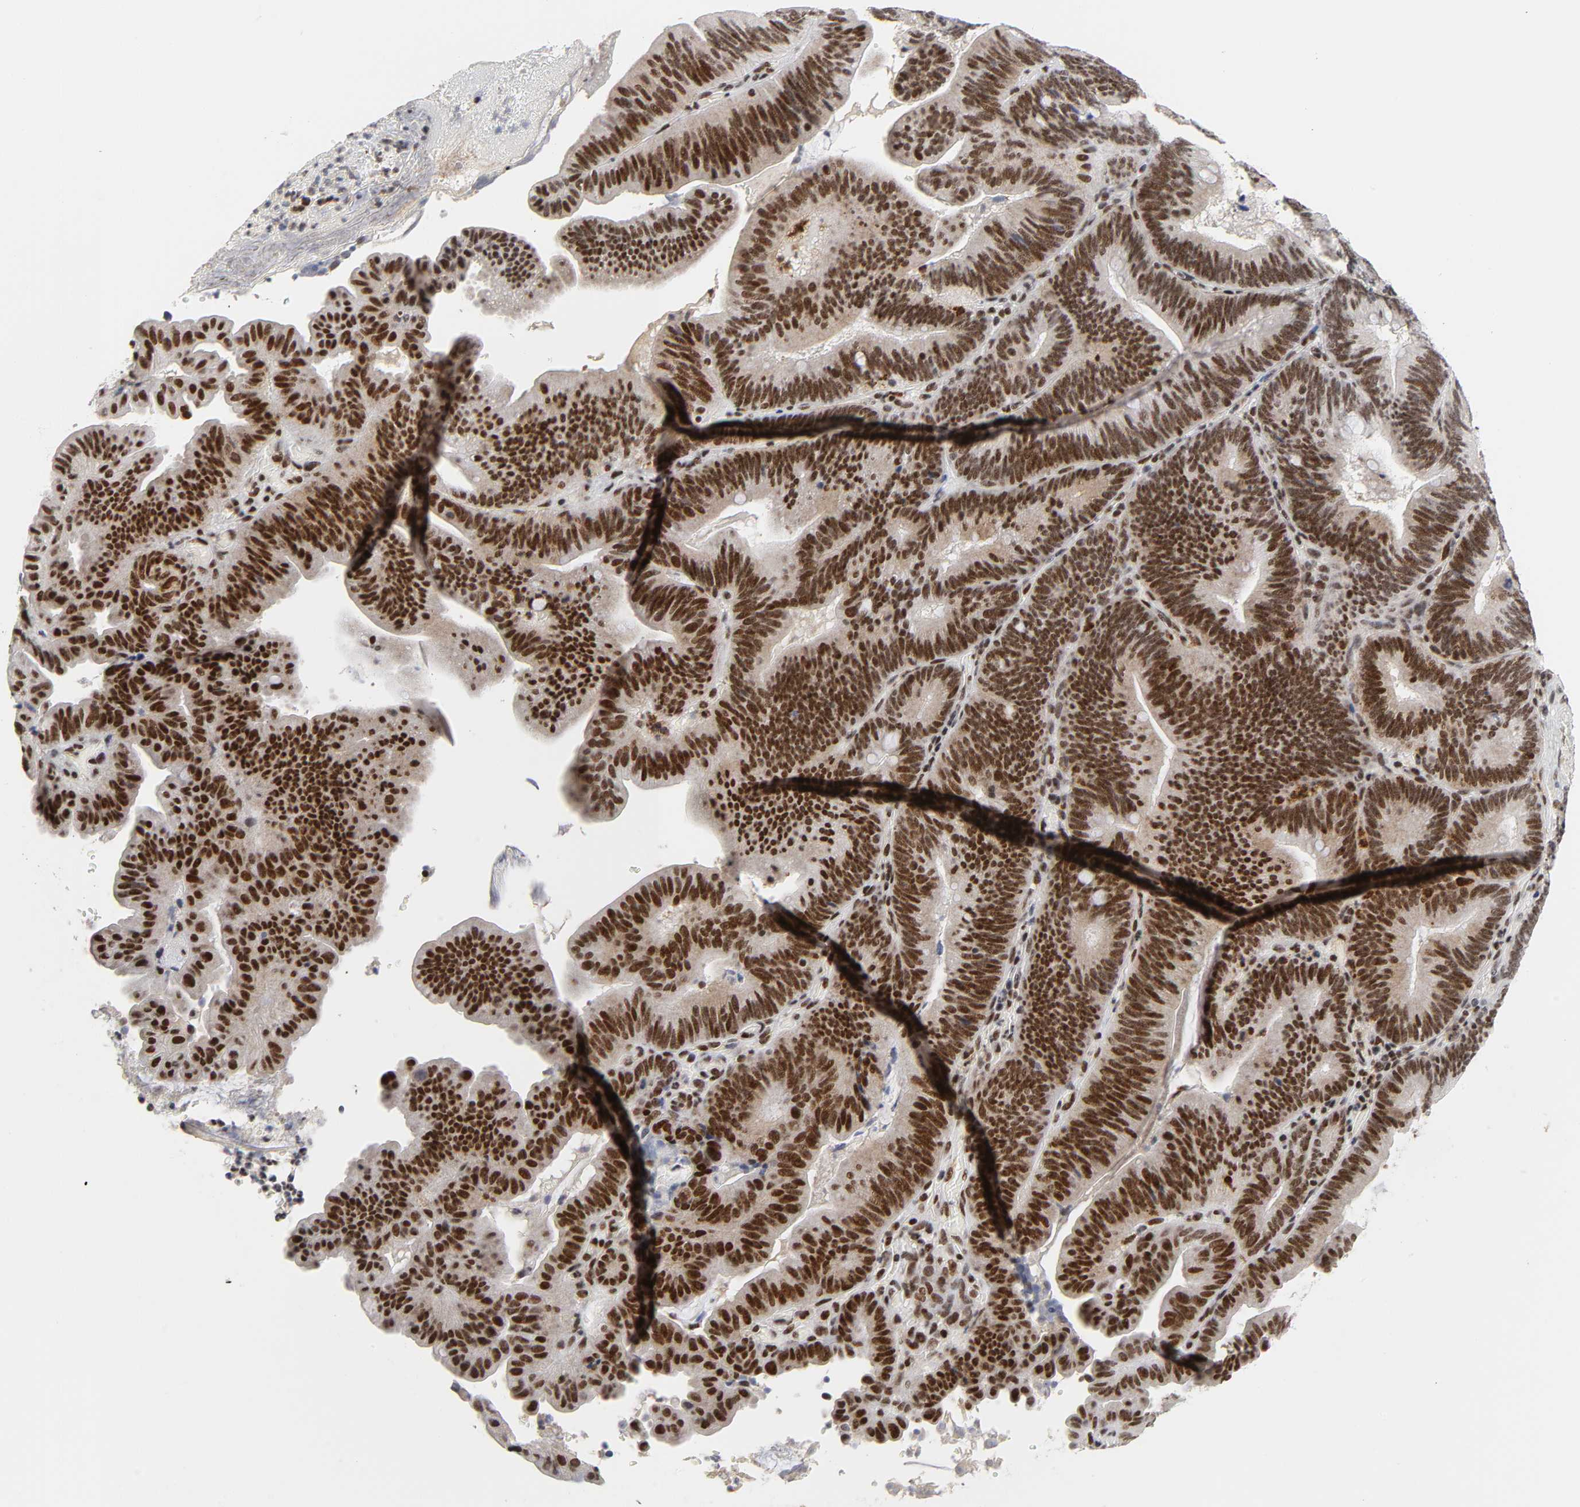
{"staining": {"intensity": "strong", "quantity": ">75%", "location": "nuclear"}, "tissue": "pancreatic cancer", "cell_type": "Tumor cells", "image_type": "cancer", "snomed": [{"axis": "morphology", "description": "Adenocarcinoma, NOS"}, {"axis": "topography", "description": "Pancreas"}], "caption": "A histopathology image of pancreatic cancer stained for a protein shows strong nuclear brown staining in tumor cells.", "gene": "CREBBP", "patient": {"sex": "male", "age": 82}}